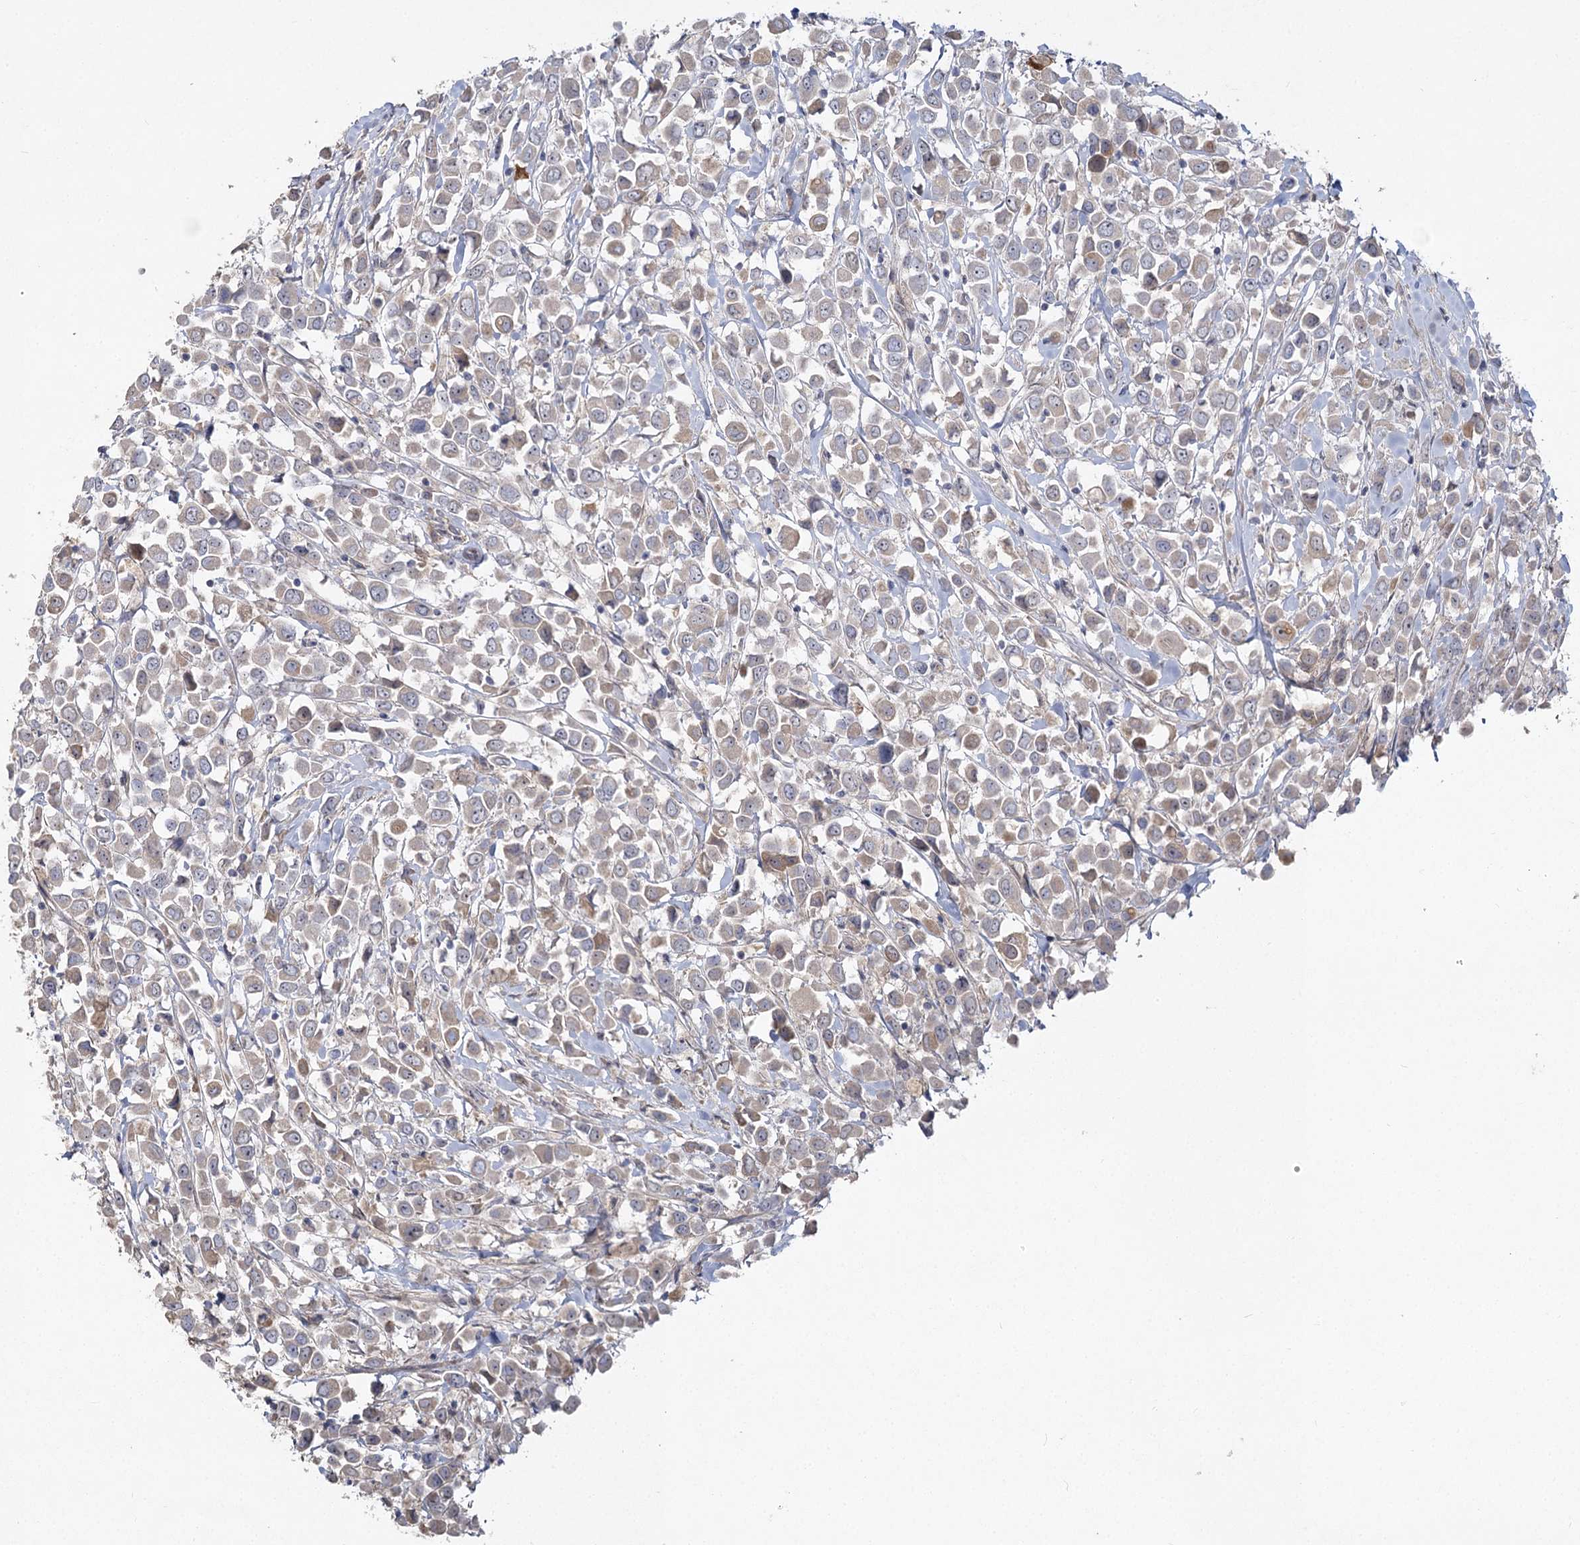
{"staining": {"intensity": "weak", "quantity": "<25%", "location": "cytoplasmic/membranous"}, "tissue": "breast cancer", "cell_type": "Tumor cells", "image_type": "cancer", "snomed": [{"axis": "morphology", "description": "Duct carcinoma"}, {"axis": "topography", "description": "Breast"}], "caption": "An IHC histopathology image of breast intraductal carcinoma is shown. There is no staining in tumor cells of breast intraductal carcinoma.", "gene": "ANGPTL5", "patient": {"sex": "female", "age": 61}}